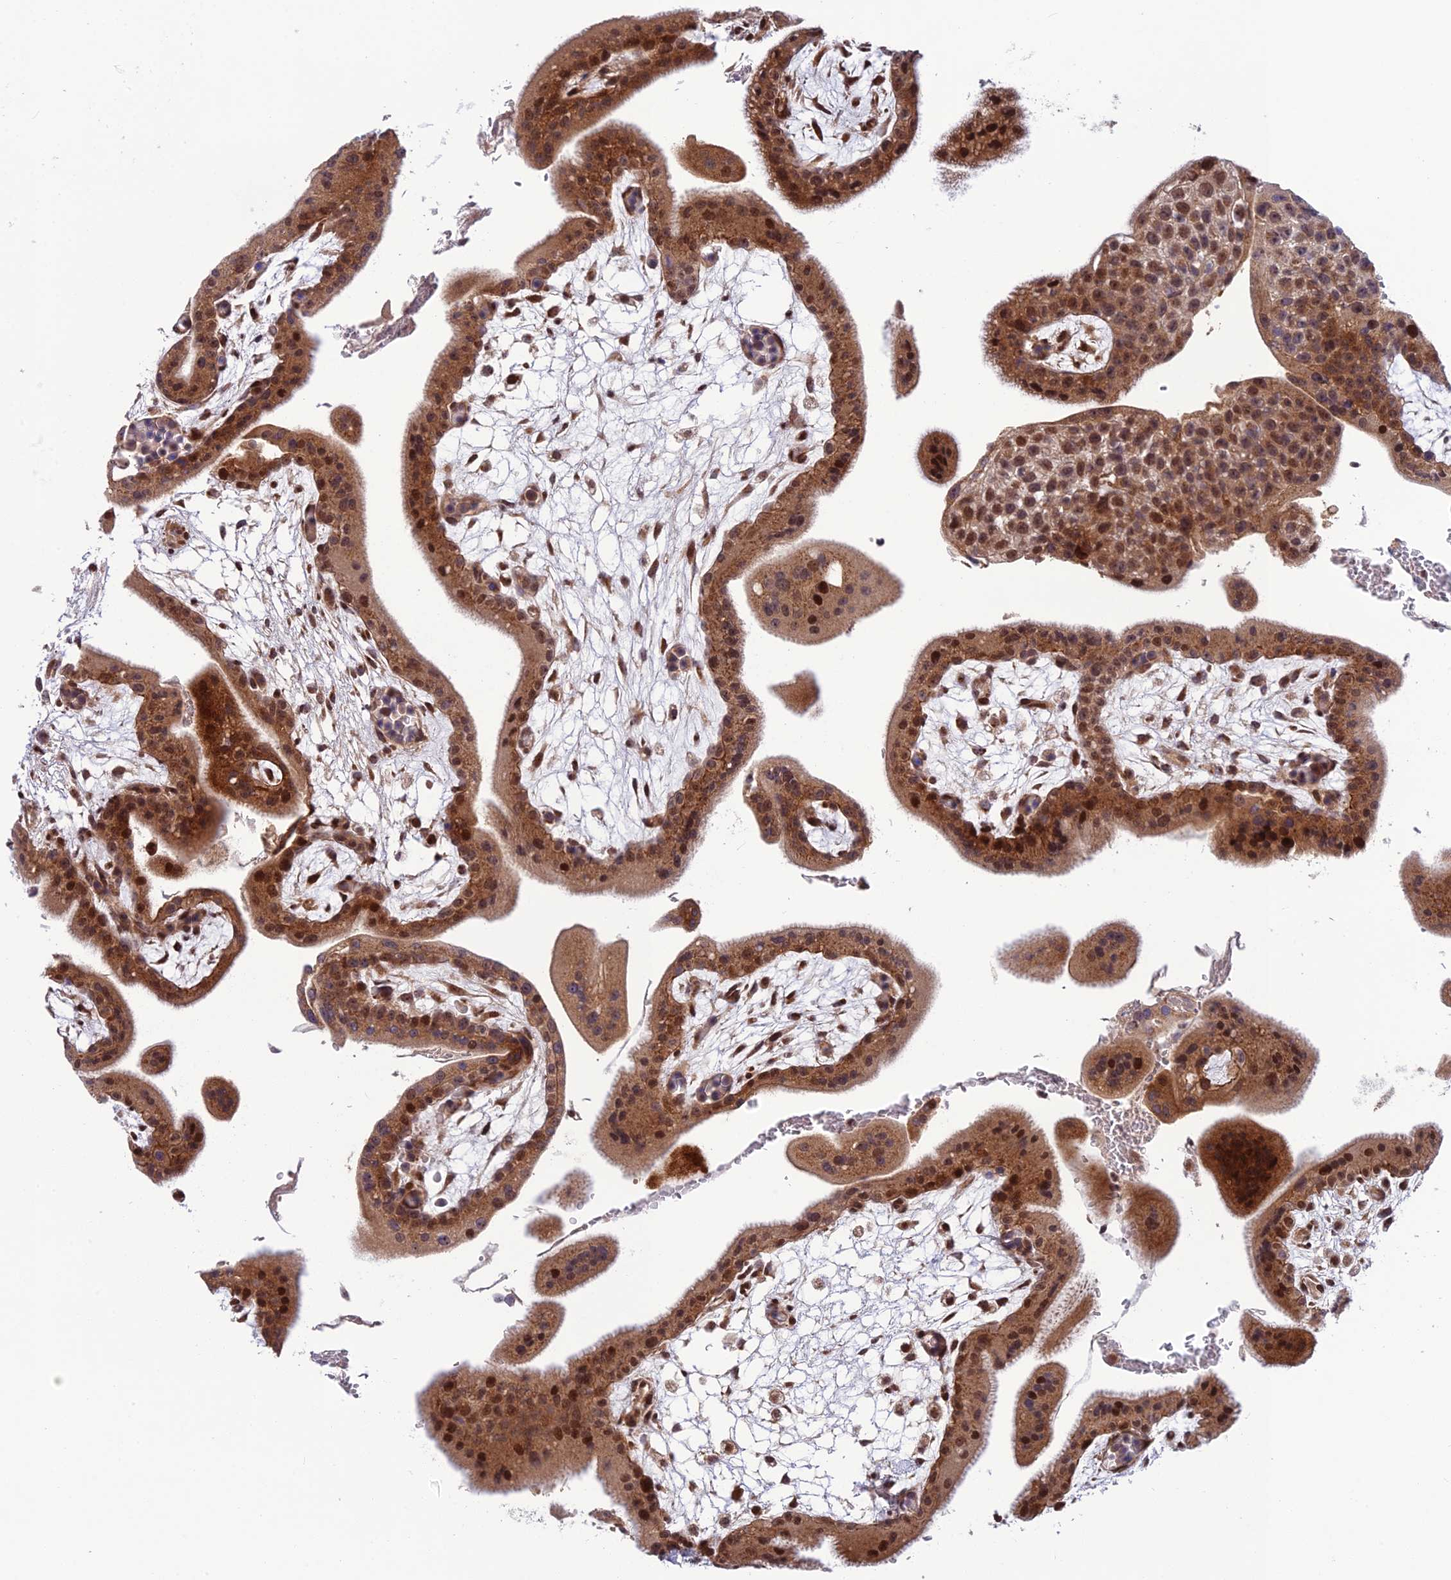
{"staining": {"intensity": "moderate", "quantity": ">75%", "location": "cytoplasmic/membranous,nuclear"}, "tissue": "placenta", "cell_type": "Decidual cells", "image_type": "normal", "snomed": [{"axis": "morphology", "description": "Normal tissue, NOS"}, {"axis": "topography", "description": "Placenta"}], "caption": "Benign placenta displays moderate cytoplasmic/membranous,nuclear positivity in approximately >75% of decidual cells, visualized by immunohistochemistry. (IHC, brightfield microscopy, high magnification).", "gene": "SMIM7", "patient": {"sex": "female", "age": 35}}